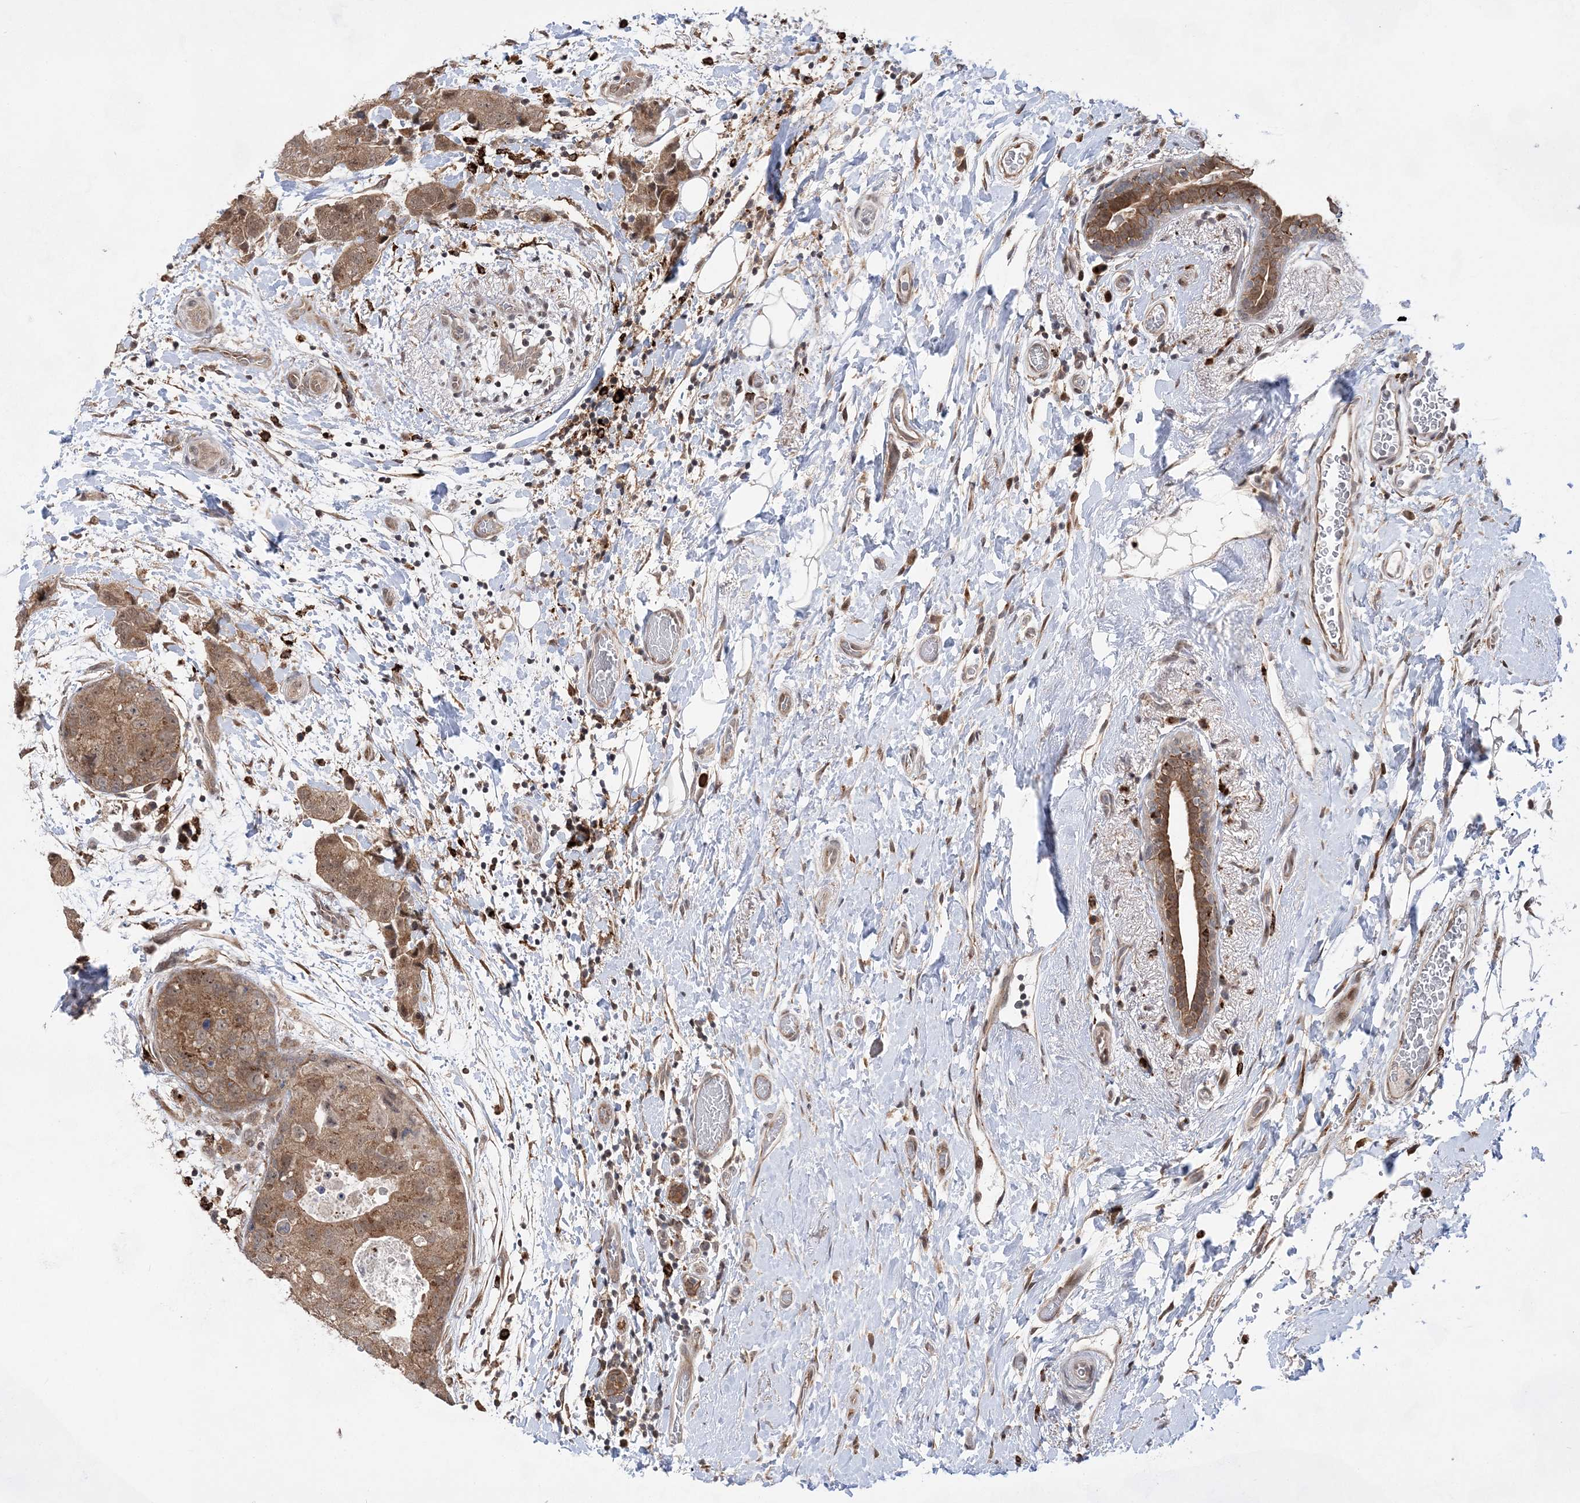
{"staining": {"intensity": "moderate", "quantity": ">75%", "location": "cytoplasmic/membranous"}, "tissue": "breast cancer", "cell_type": "Tumor cells", "image_type": "cancer", "snomed": [{"axis": "morphology", "description": "Duct carcinoma"}, {"axis": "topography", "description": "Breast"}], "caption": "Immunohistochemical staining of human breast infiltrating ductal carcinoma shows medium levels of moderate cytoplasmic/membranous protein positivity in approximately >75% of tumor cells. (Brightfield microscopy of DAB IHC at high magnification).", "gene": "ANAPC15", "patient": {"sex": "female", "age": 62}}